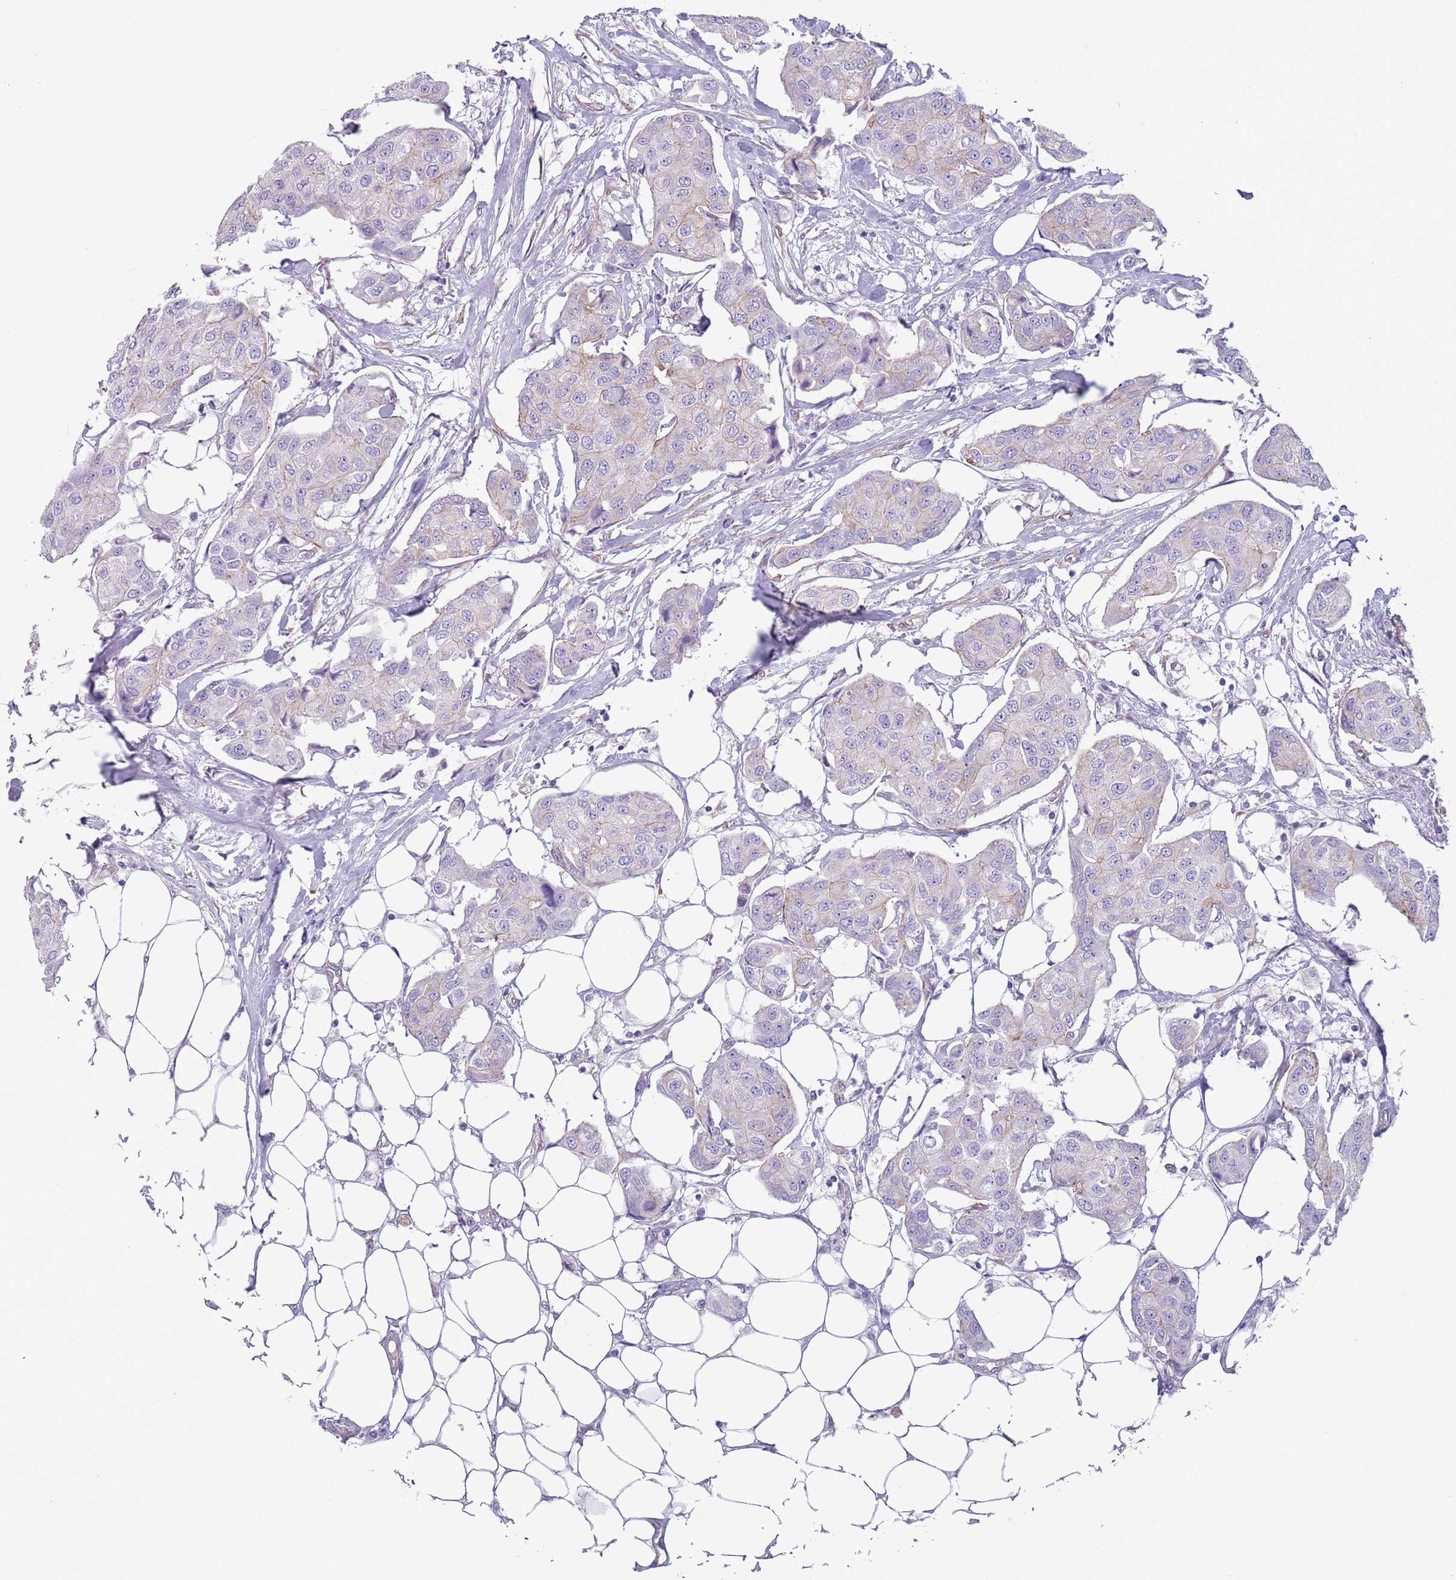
{"staining": {"intensity": "weak", "quantity": "<25%", "location": "cytoplasmic/membranous"}, "tissue": "breast cancer", "cell_type": "Tumor cells", "image_type": "cancer", "snomed": [{"axis": "morphology", "description": "Duct carcinoma"}, {"axis": "topography", "description": "Breast"}, {"axis": "topography", "description": "Lymph node"}], "caption": "The photomicrograph shows no significant expression in tumor cells of breast intraductal carcinoma. (Stains: DAB immunohistochemistry (IHC) with hematoxylin counter stain, Microscopy: brightfield microscopy at high magnification).", "gene": "RBP3", "patient": {"sex": "female", "age": 80}}